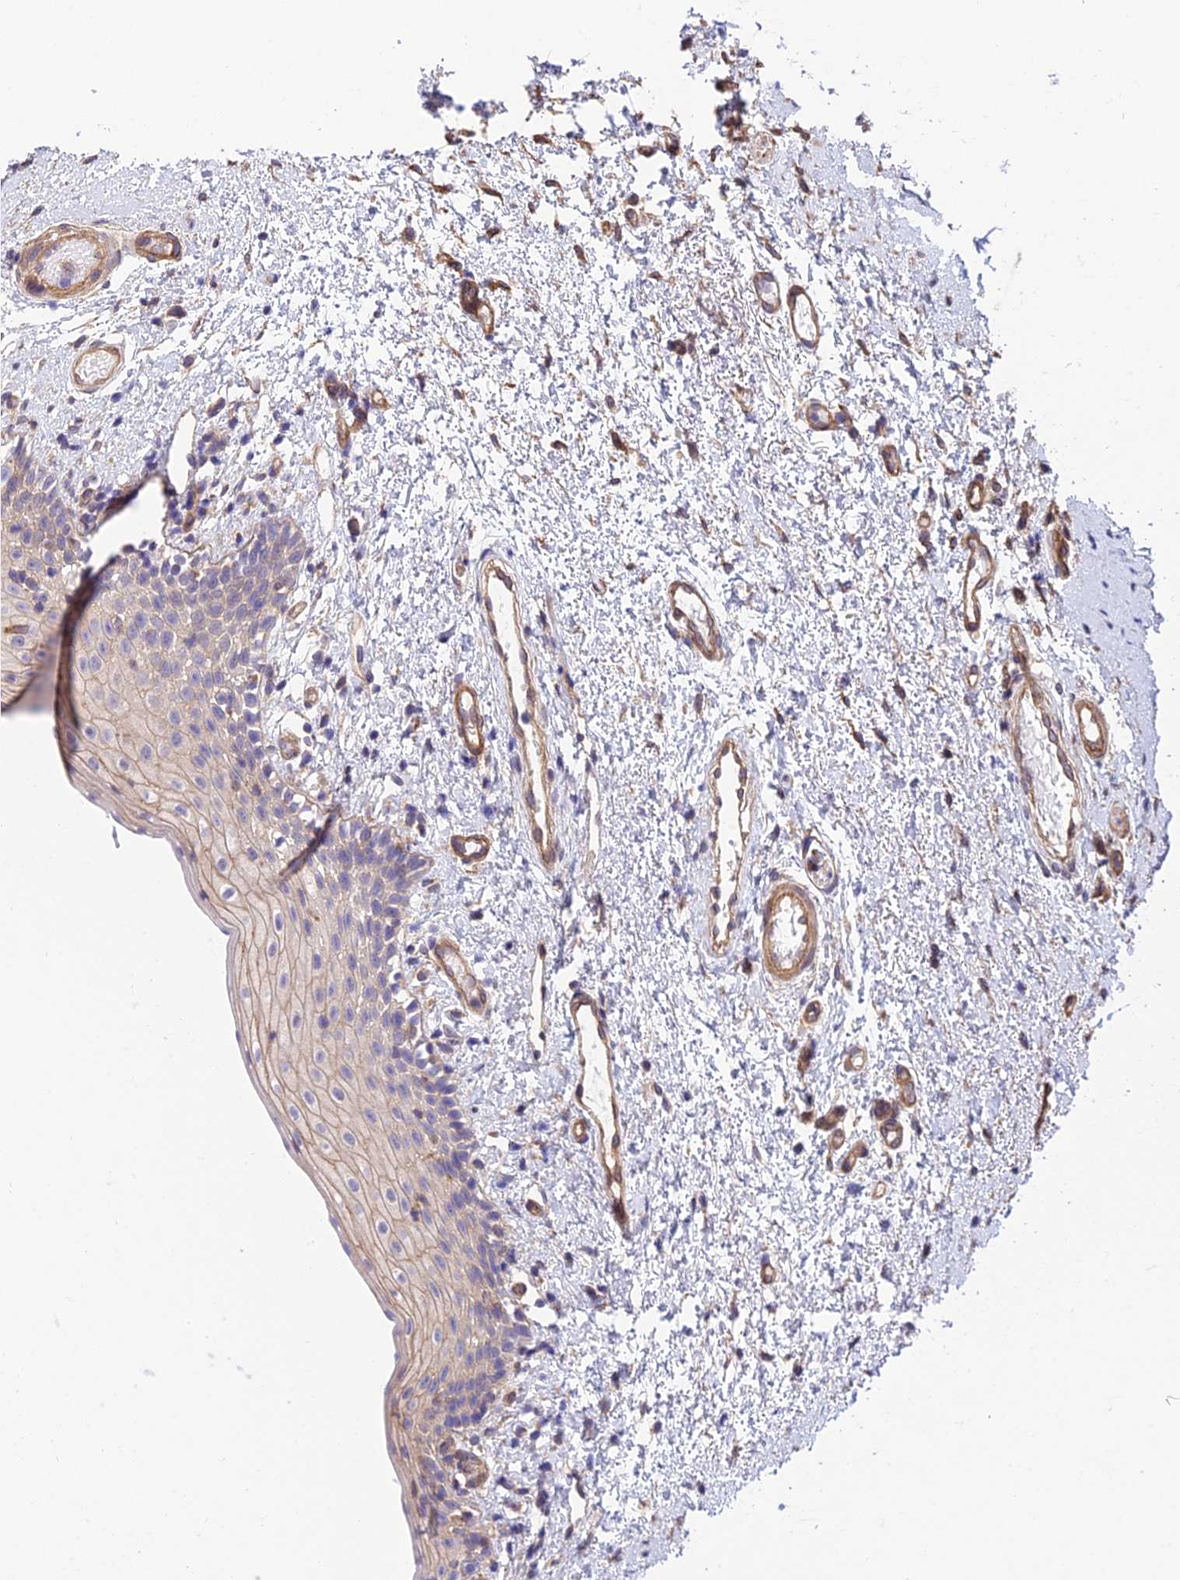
{"staining": {"intensity": "weak", "quantity": "<25%", "location": "cytoplasmic/membranous"}, "tissue": "oral mucosa", "cell_type": "Squamous epithelial cells", "image_type": "normal", "snomed": [{"axis": "morphology", "description": "Normal tissue, NOS"}, {"axis": "topography", "description": "Oral tissue"}], "caption": "High power microscopy micrograph of an immunohistochemistry (IHC) histopathology image of normal oral mucosa, revealing no significant staining in squamous epithelial cells.", "gene": "QRFP", "patient": {"sex": "female", "age": 13}}